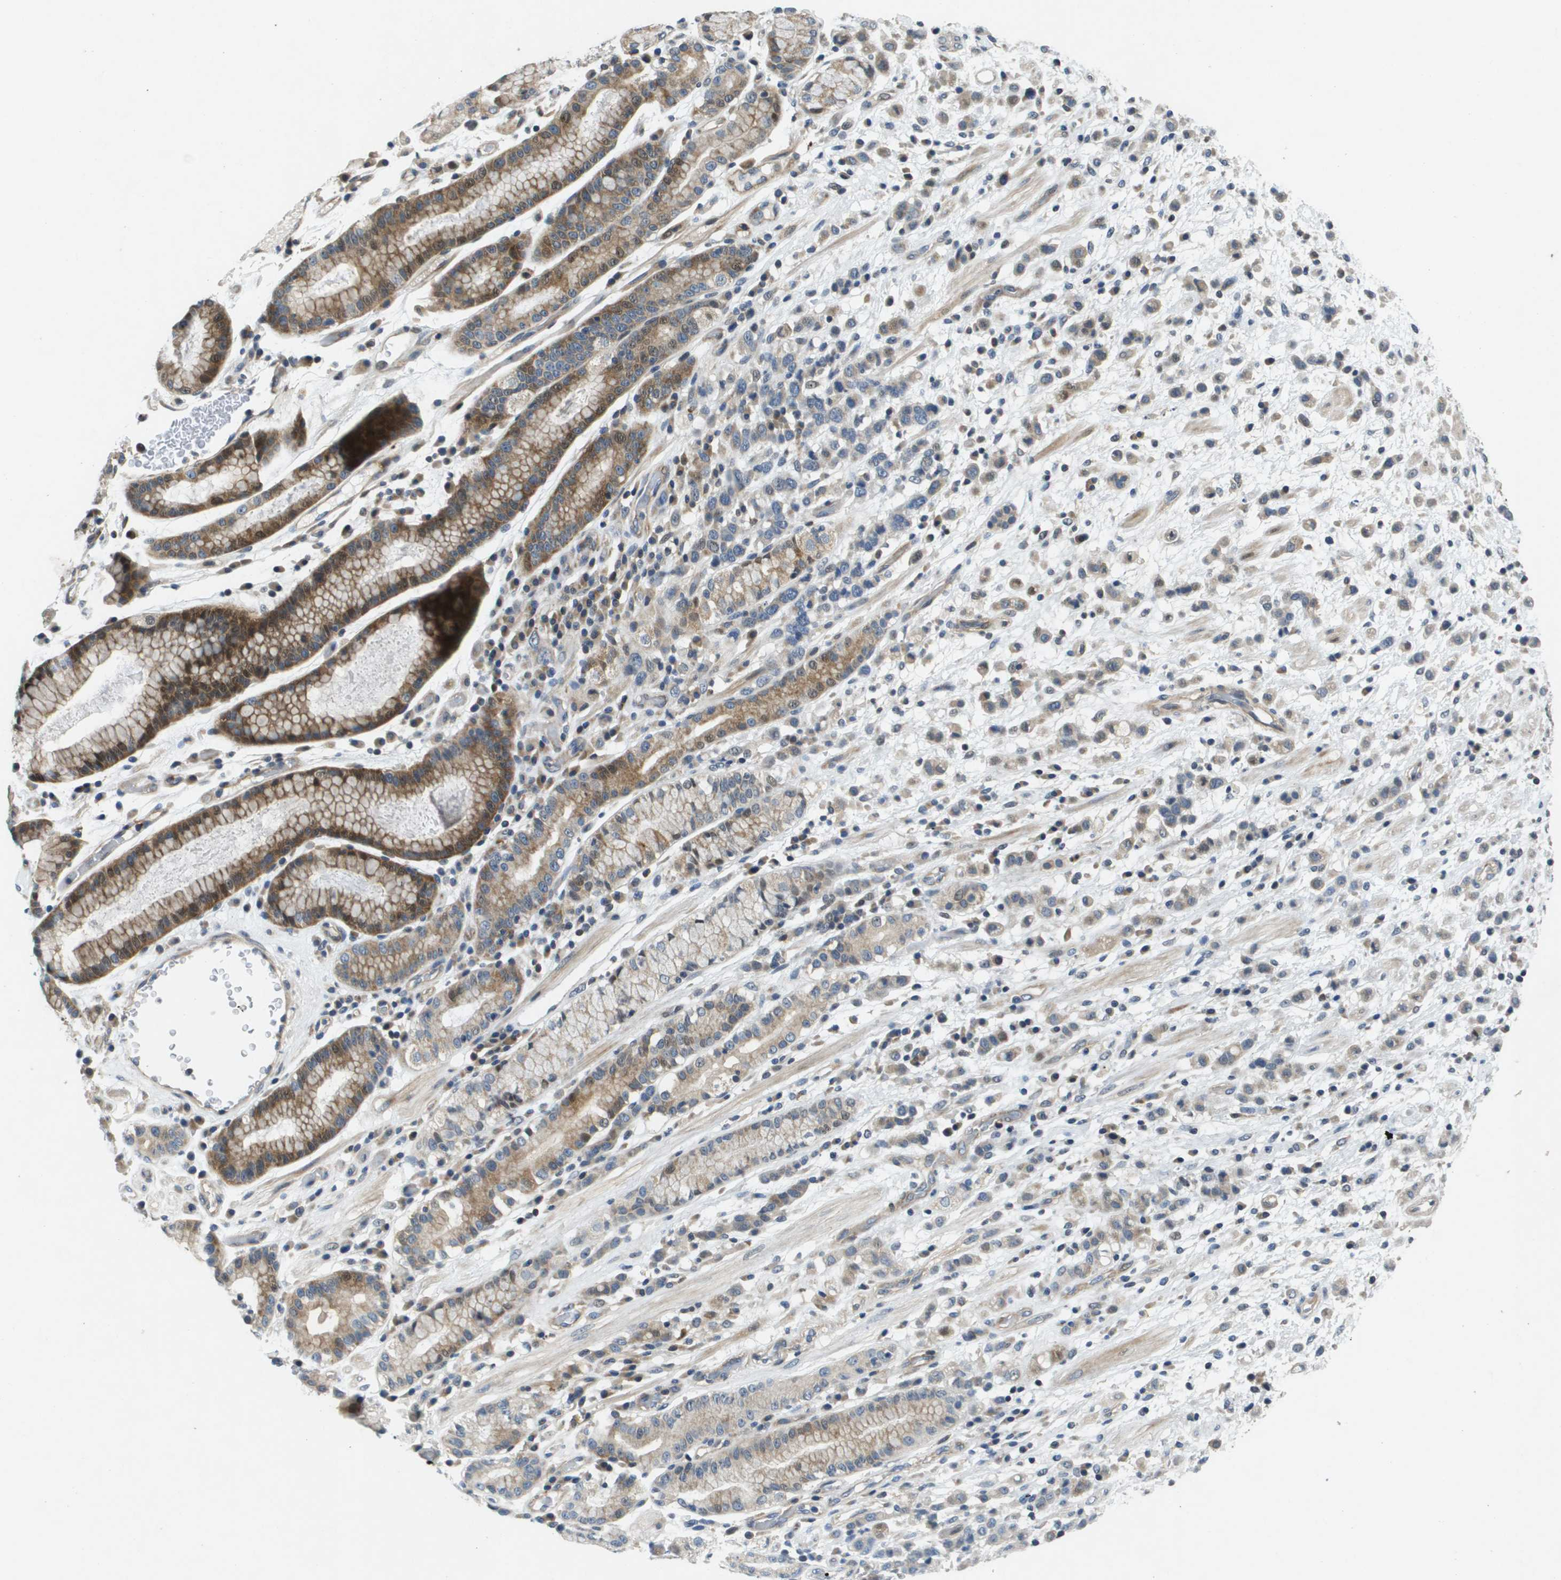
{"staining": {"intensity": "weak", "quantity": "25%-75%", "location": "cytoplasmic/membranous"}, "tissue": "stomach cancer", "cell_type": "Tumor cells", "image_type": "cancer", "snomed": [{"axis": "morphology", "description": "Adenocarcinoma, NOS"}, {"axis": "topography", "description": "Stomach, lower"}], "caption": "Protein analysis of stomach adenocarcinoma tissue demonstrates weak cytoplasmic/membranous positivity in approximately 25%-75% of tumor cells. The protein is stained brown, and the nuclei are stained in blue (DAB (3,3'-diaminobenzidine) IHC with brightfield microscopy, high magnification).", "gene": "SCN4B", "patient": {"sex": "male", "age": 88}}